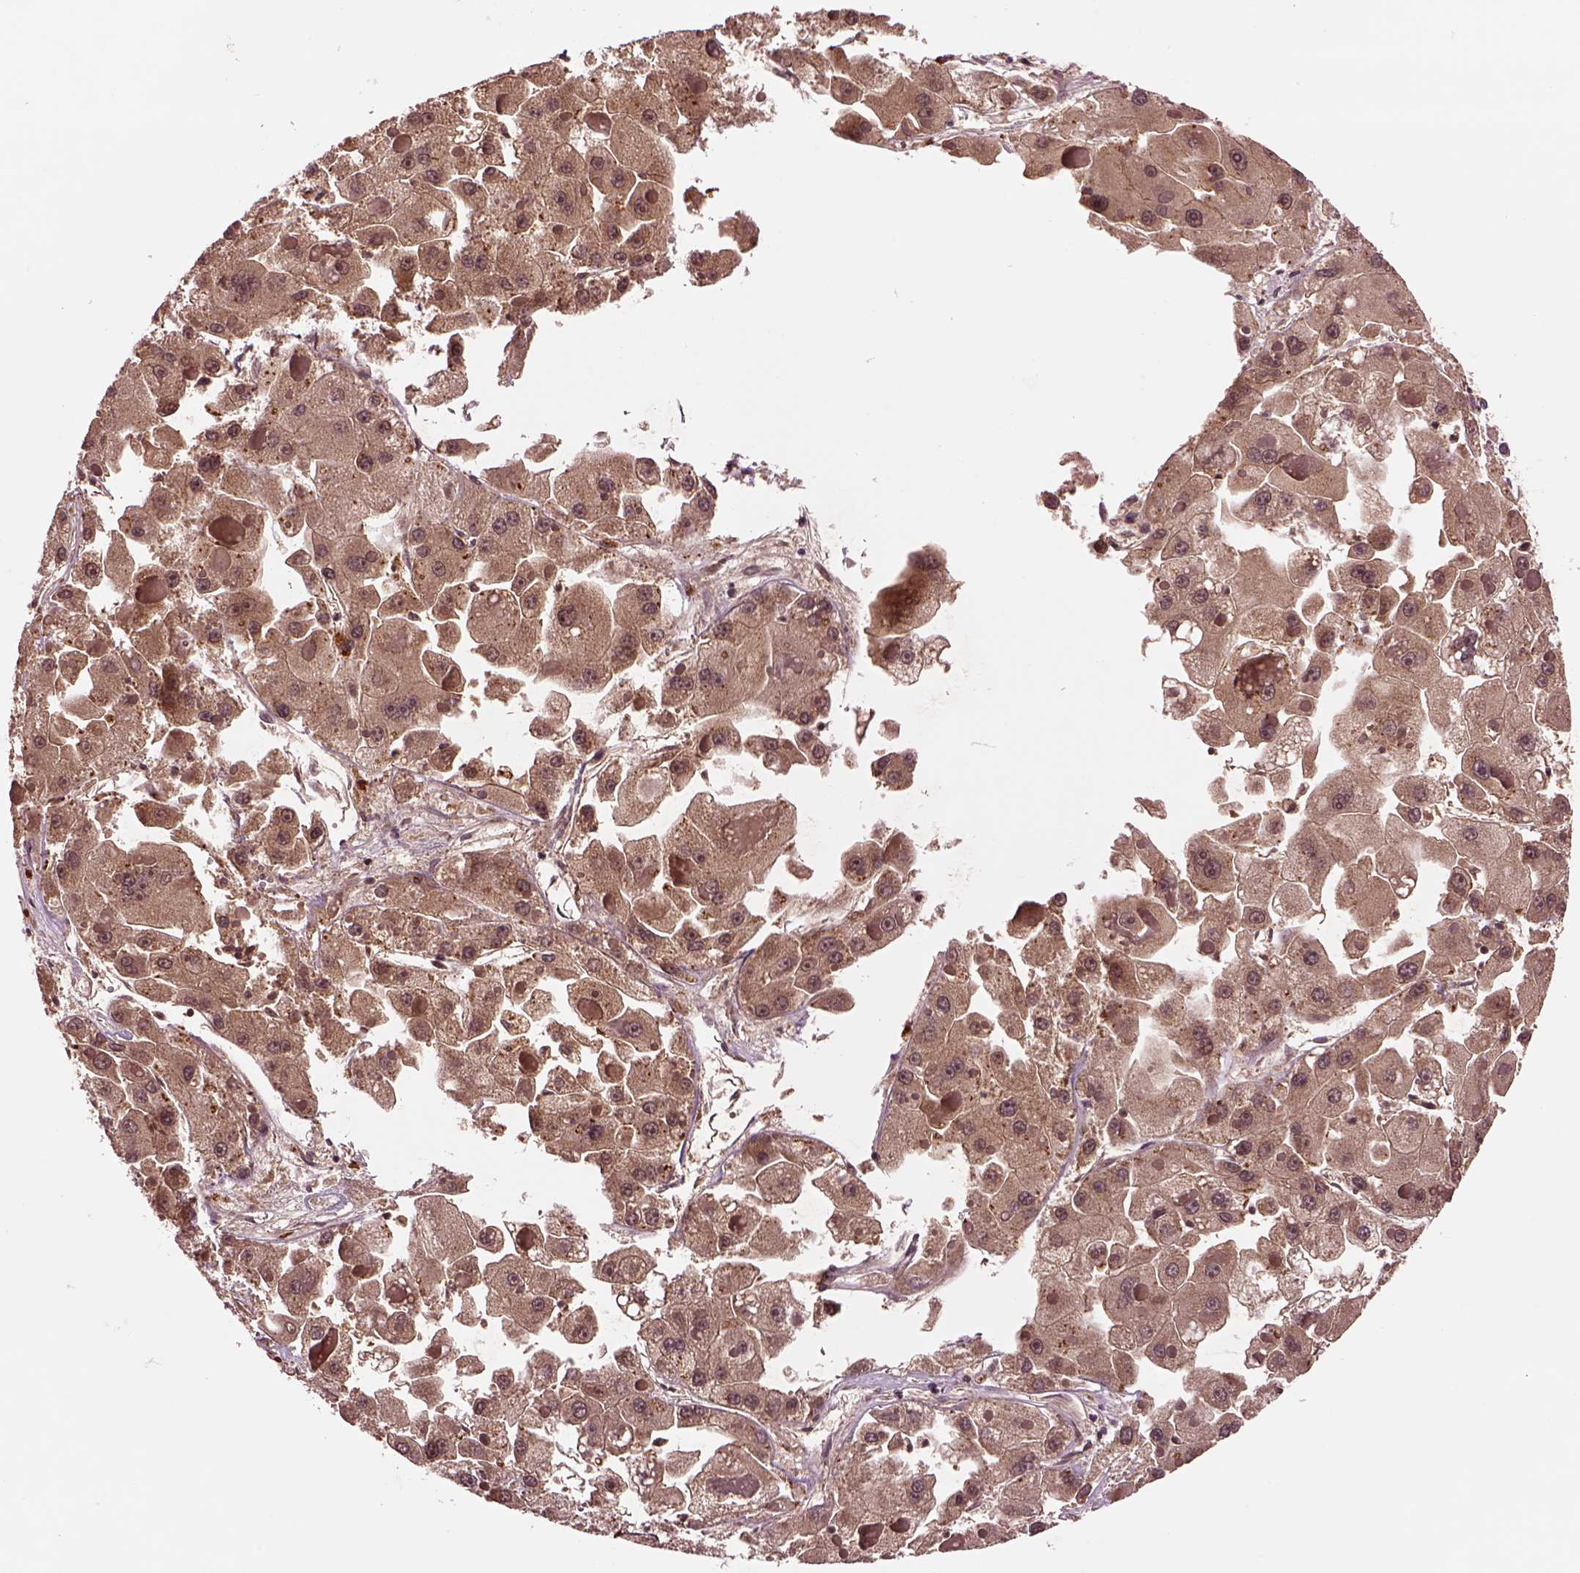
{"staining": {"intensity": "weak", "quantity": ">75%", "location": "cytoplasmic/membranous"}, "tissue": "liver cancer", "cell_type": "Tumor cells", "image_type": "cancer", "snomed": [{"axis": "morphology", "description": "Carcinoma, Hepatocellular, NOS"}, {"axis": "topography", "description": "Liver"}], "caption": "DAB (3,3'-diaminobenzidine) immunohistochemical staining of human liver cancer (hepatocellular carcinoma) displays weak cytoplasmic/membranous protein positivity in about >75% of tumor cells.", "gene": "MTHFS", "patient": {"sex": "female", "age": 73}}